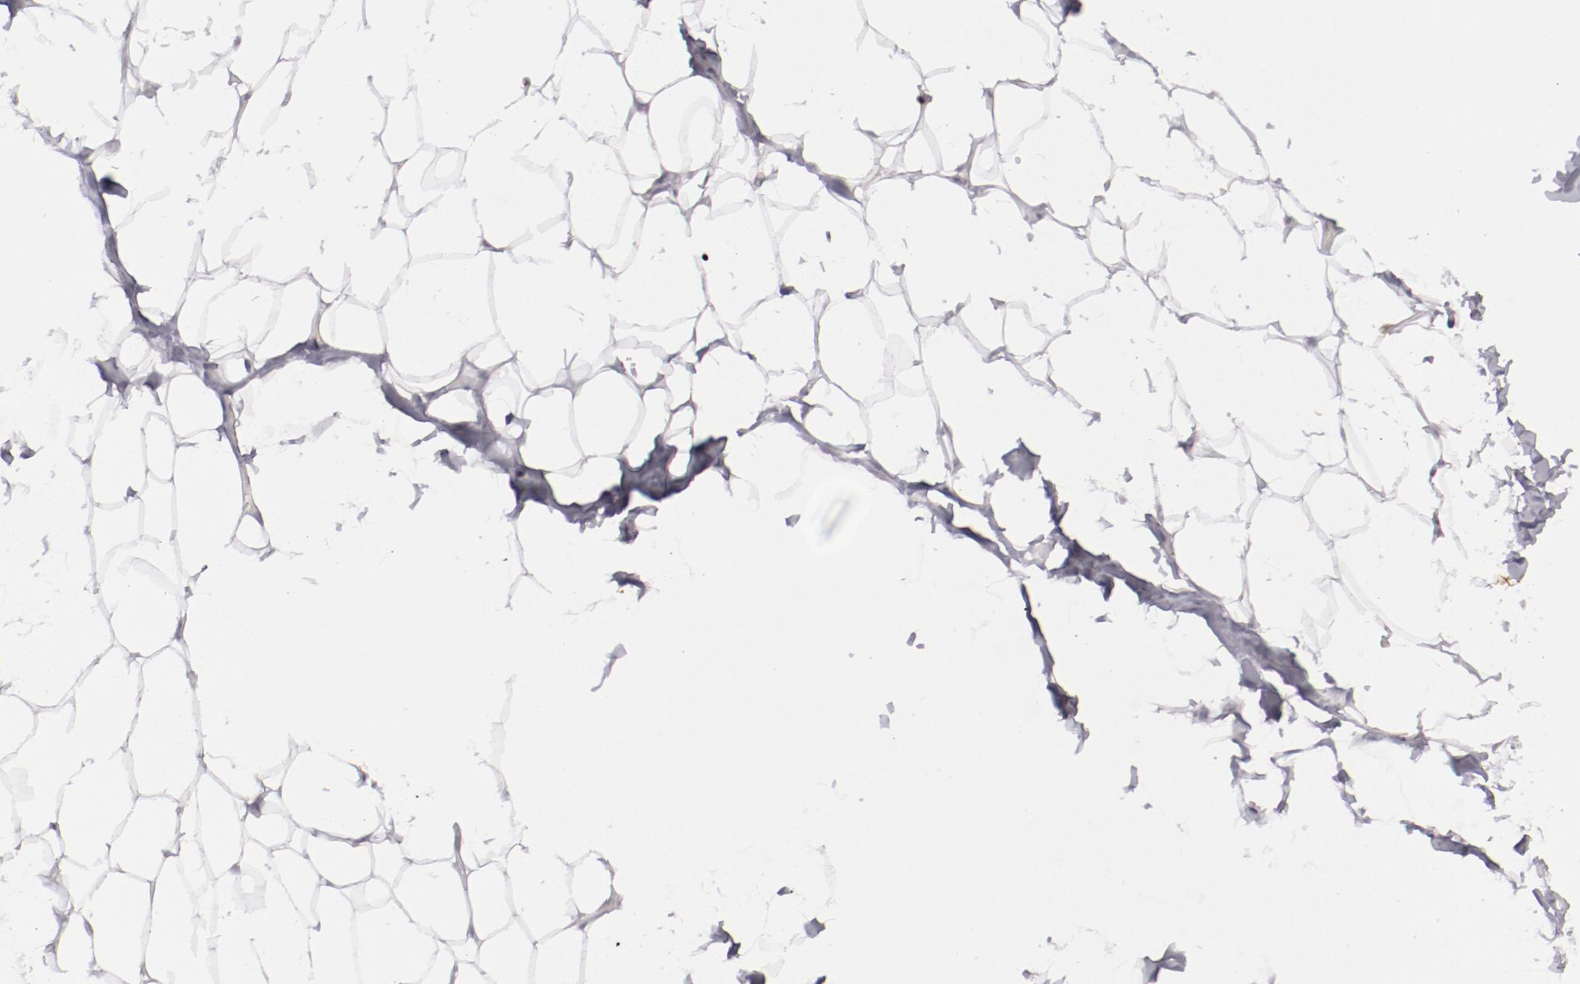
{"staining": {"intensity": "negative", "quantity": "none", "location": "none"}, "tissue": "adipose tissue", "cell_type": "Adipocytes", "image_type": "normal", "snomed": [{"axis": "morphology", "description": "Normal tissue, NOS"}, {"axis": "topography", "description": "Soft tissue"}], "caption": "IHC image of normal adipose tissue: adipose tissue stained with DAB (3,3'-diaminobenzidine) displays no significant protein positivity in adipocytes.", "gene": "LEF1", "patient": {"sex": "male", "age": 26}}